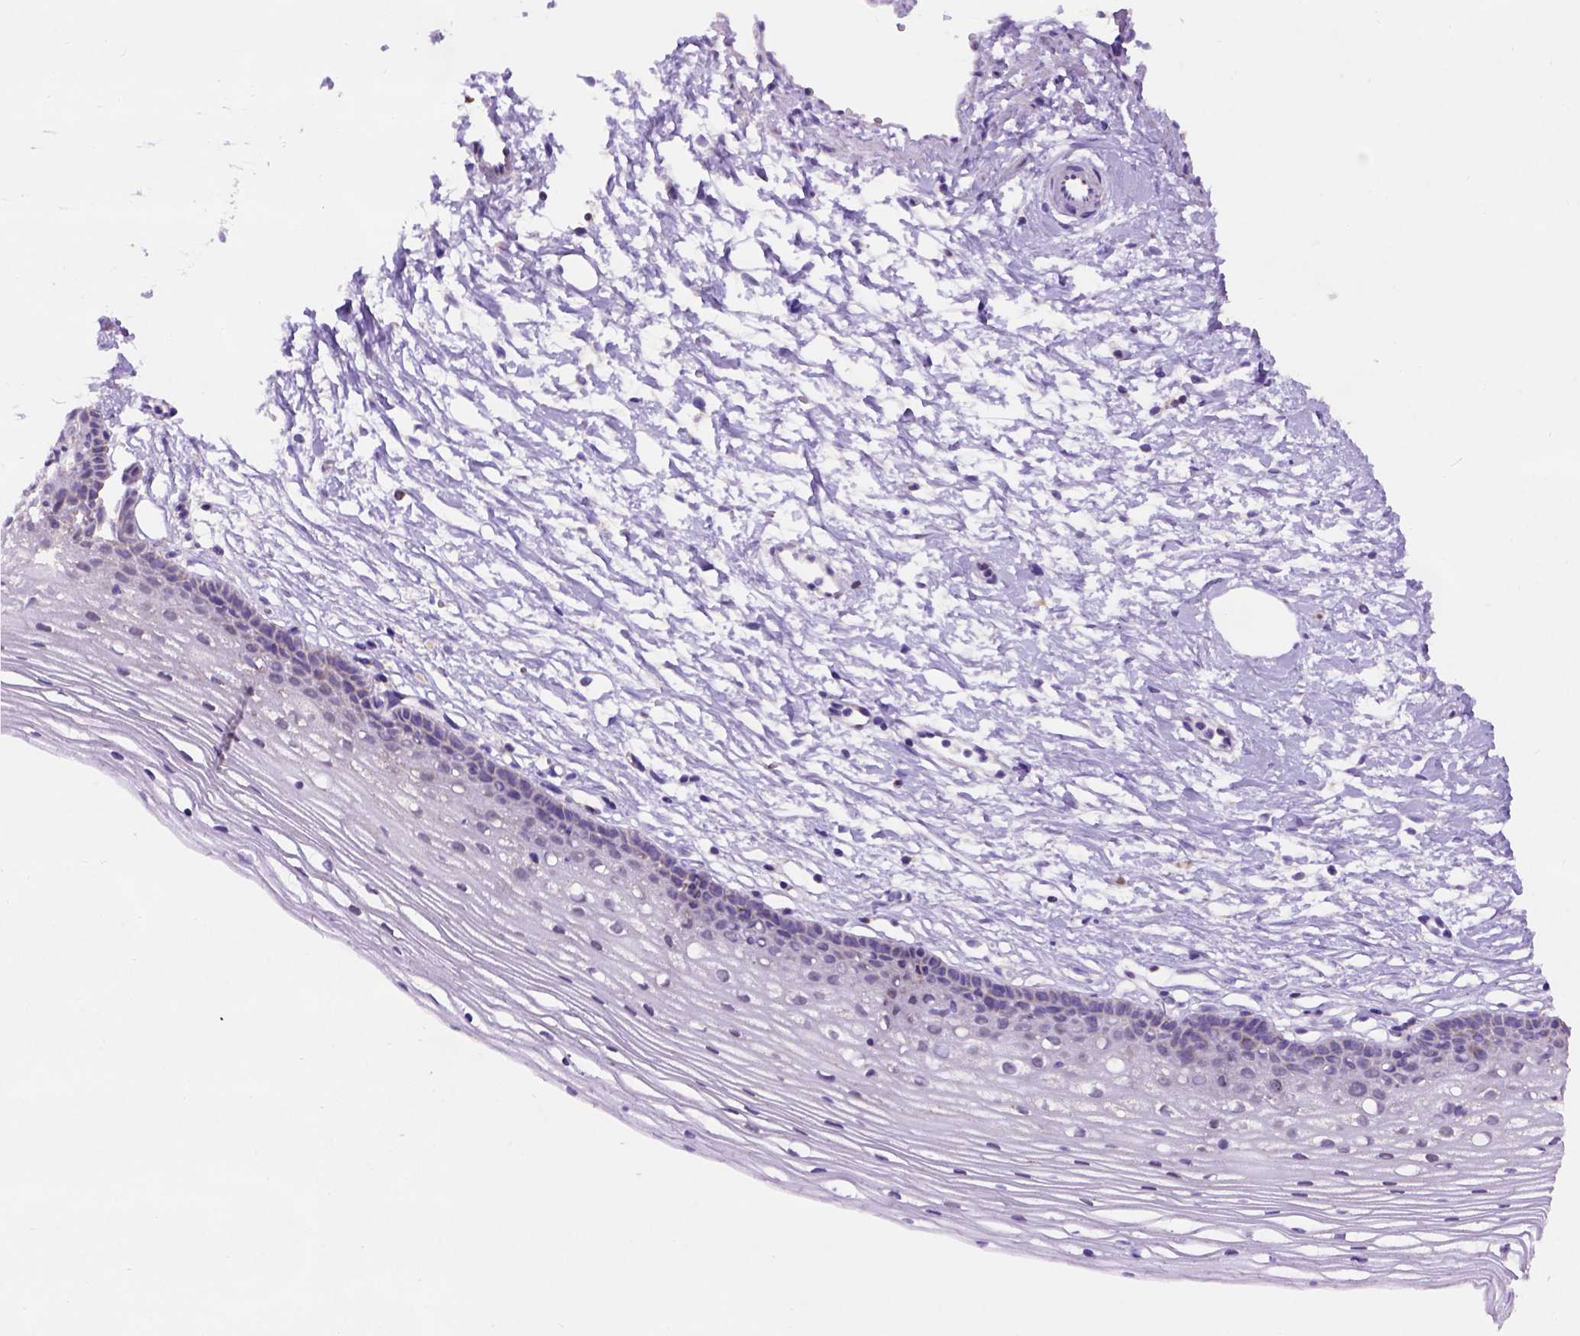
{"staining": {"intensity": "negative", "quantity": "none", "location": "none"}, "tissue": "cervix", "cell_type": "Glandular cells", "image_type": "normal", "snomed": [{"axis": "morphology", "description": "Normal tissue, NOS"}, {"axis": "topography", "description": "Cervix"}], "caption": "High power microscopy photomicrograph of an IHC photomicrograph of unremarkable cervix, revealing no significant staining in glandular cells. (DAB IHC with hematoxylin counter stain).", "gene": "L2HGDH", "patient": {"sex": "female", "age": 40}}